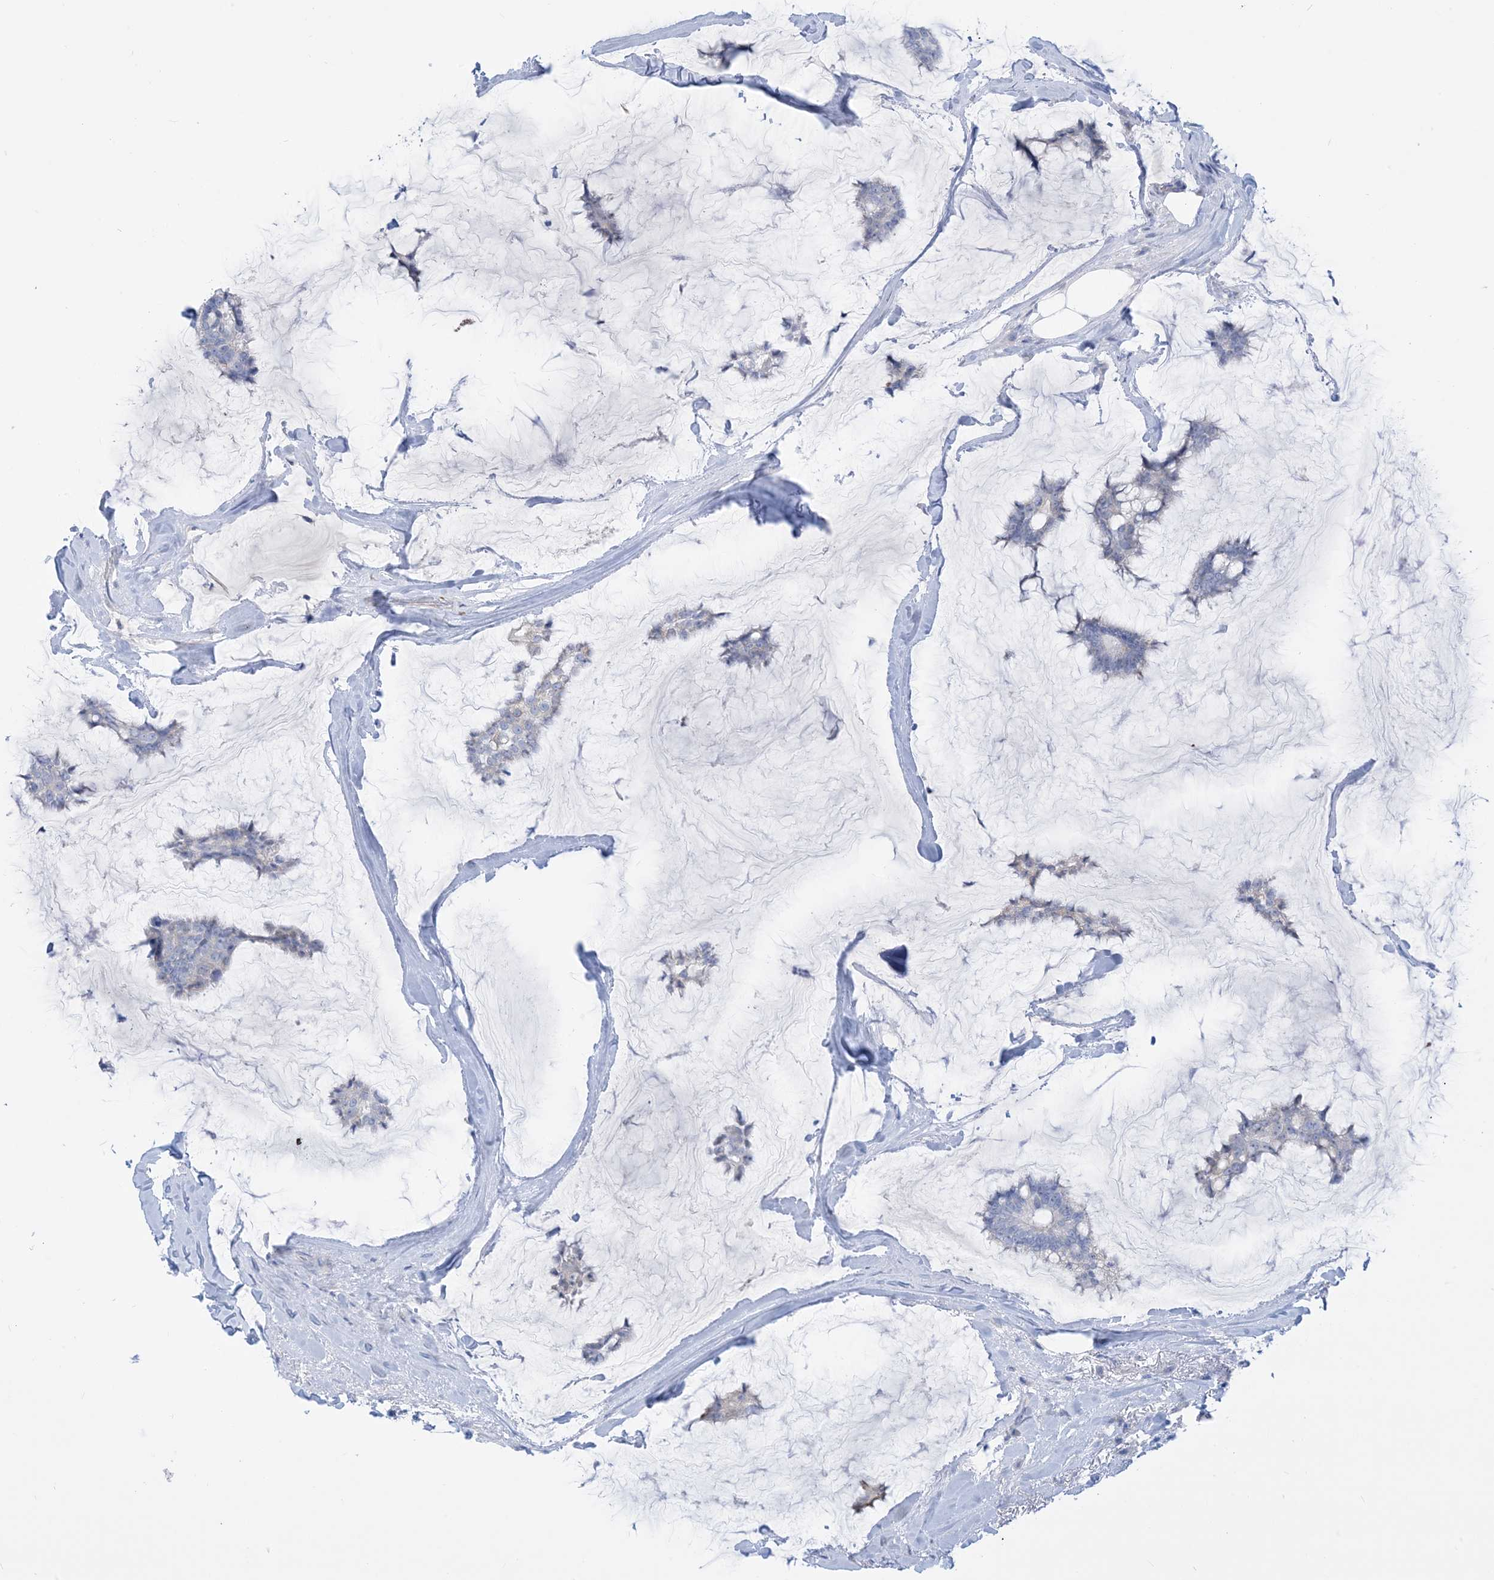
{"staining": {"intensity": "weak", "quantity": "<25%", "location": "cytoplasmic/membranous"}, "tissue": "breast cancer", "cell_type": "Tumor cells", "image_type": "cancer", "snomed": [{"axis": "morphology", "description": "Duct carcinoma"}, {"axis": "topography", "description": "Breast"}], "caption": "This is an immunohistochemistry (IHC) histopathology image of breast cancer. There is no staining in tumor cells.", "gene": "MARS2", "patient": {"sex": "female", "age": 93}}